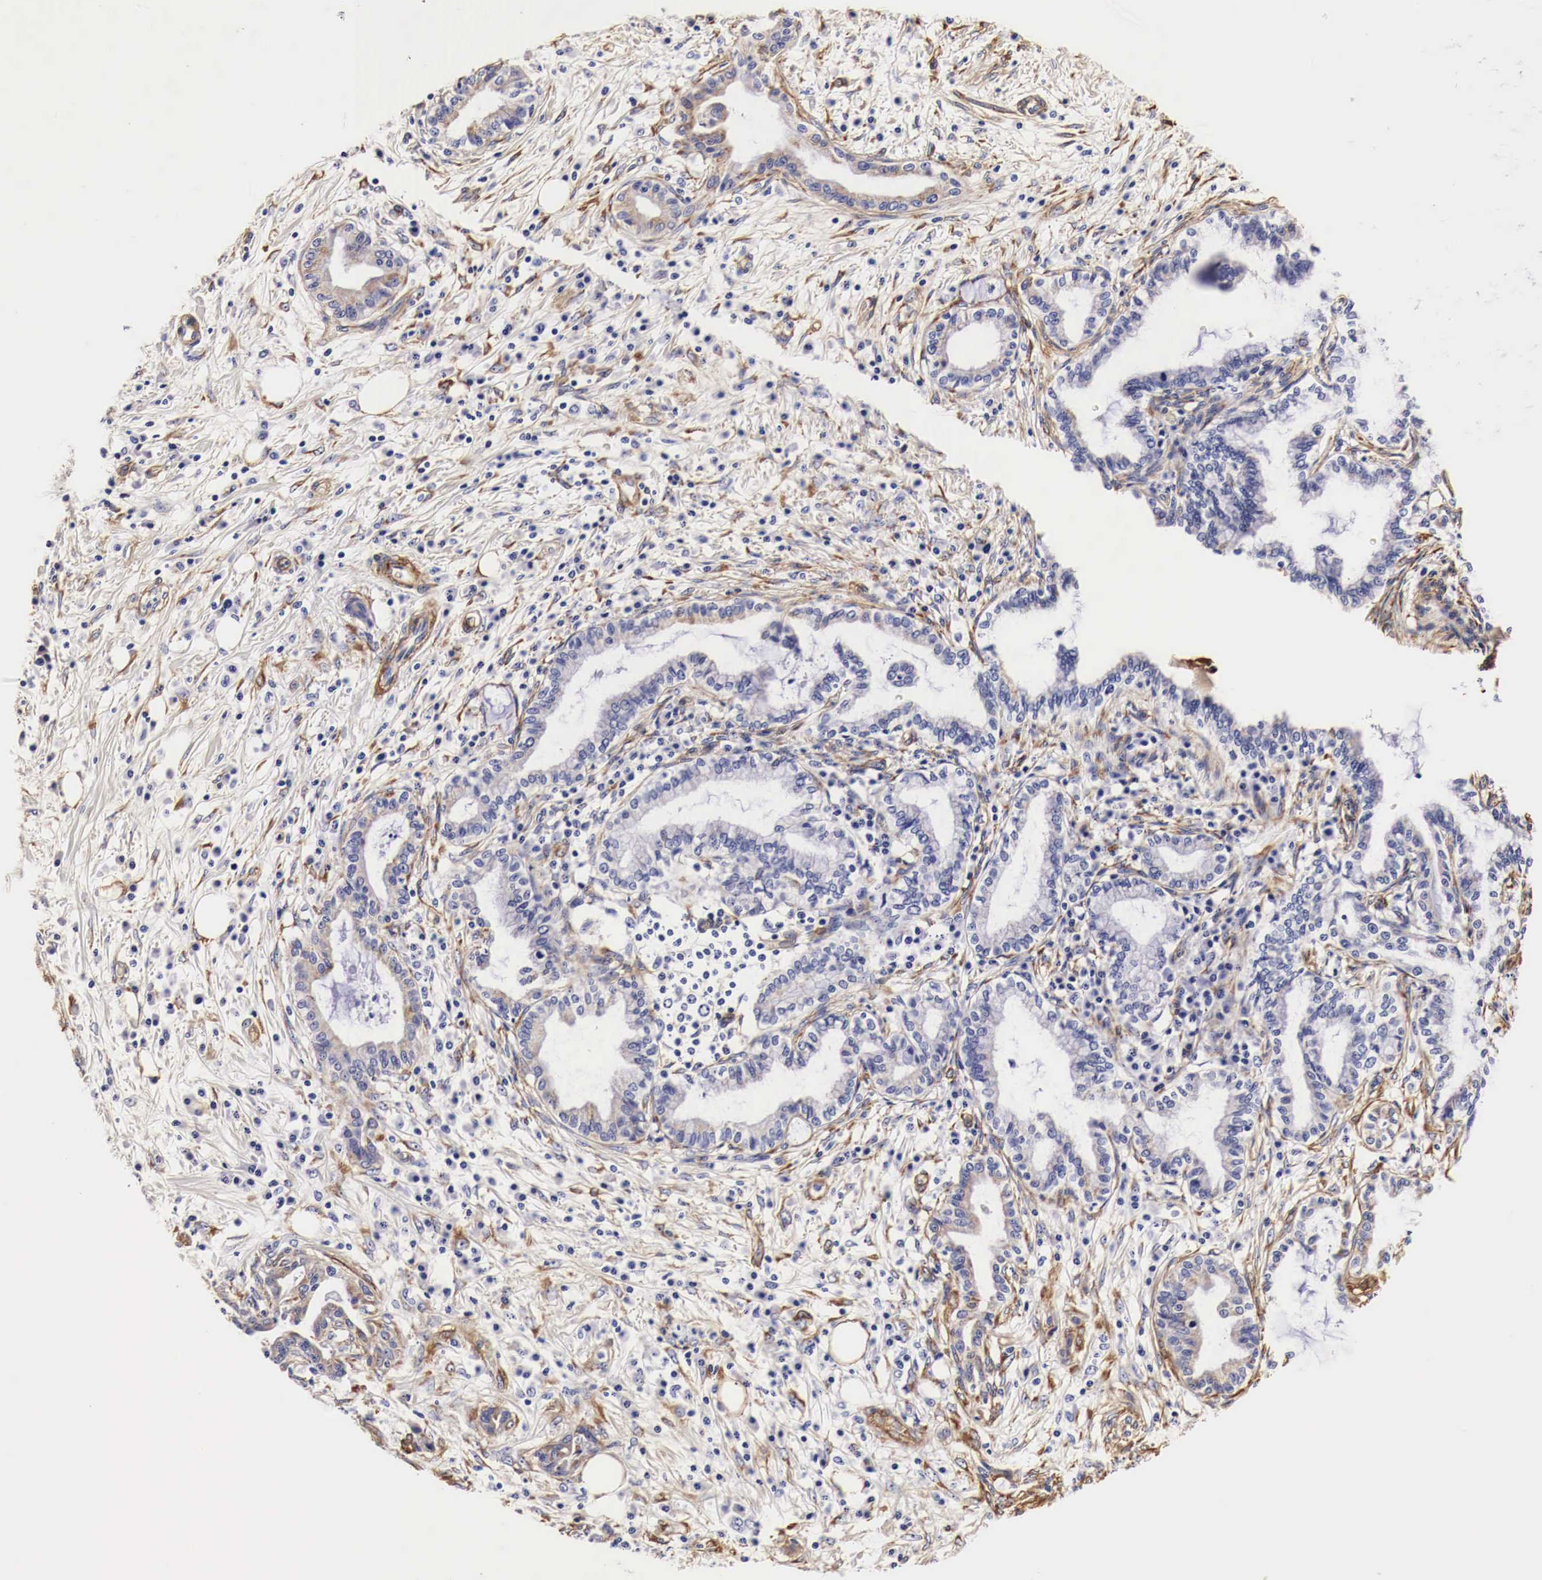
{"staining": {"intensity": "weak", "quantity": "<25%", "location": "cytoplasmic/membranous"}, "tissue": "pancreatic cancer", "cell_type": "Tumor cells", "image_type": "cancer", "snomed": [{"axis": "morphology", "description": "Adenocarcinoma, NOS"}, {"axis": "topography", "description": "Pancreas"}], "caption": "An image of adenocarcinoma (pancreatic) stained for a protein demonstrates no brown staining in tumor cells.", "gene": "LAMB2", "patient": {"sex": "female", "age": 64}}